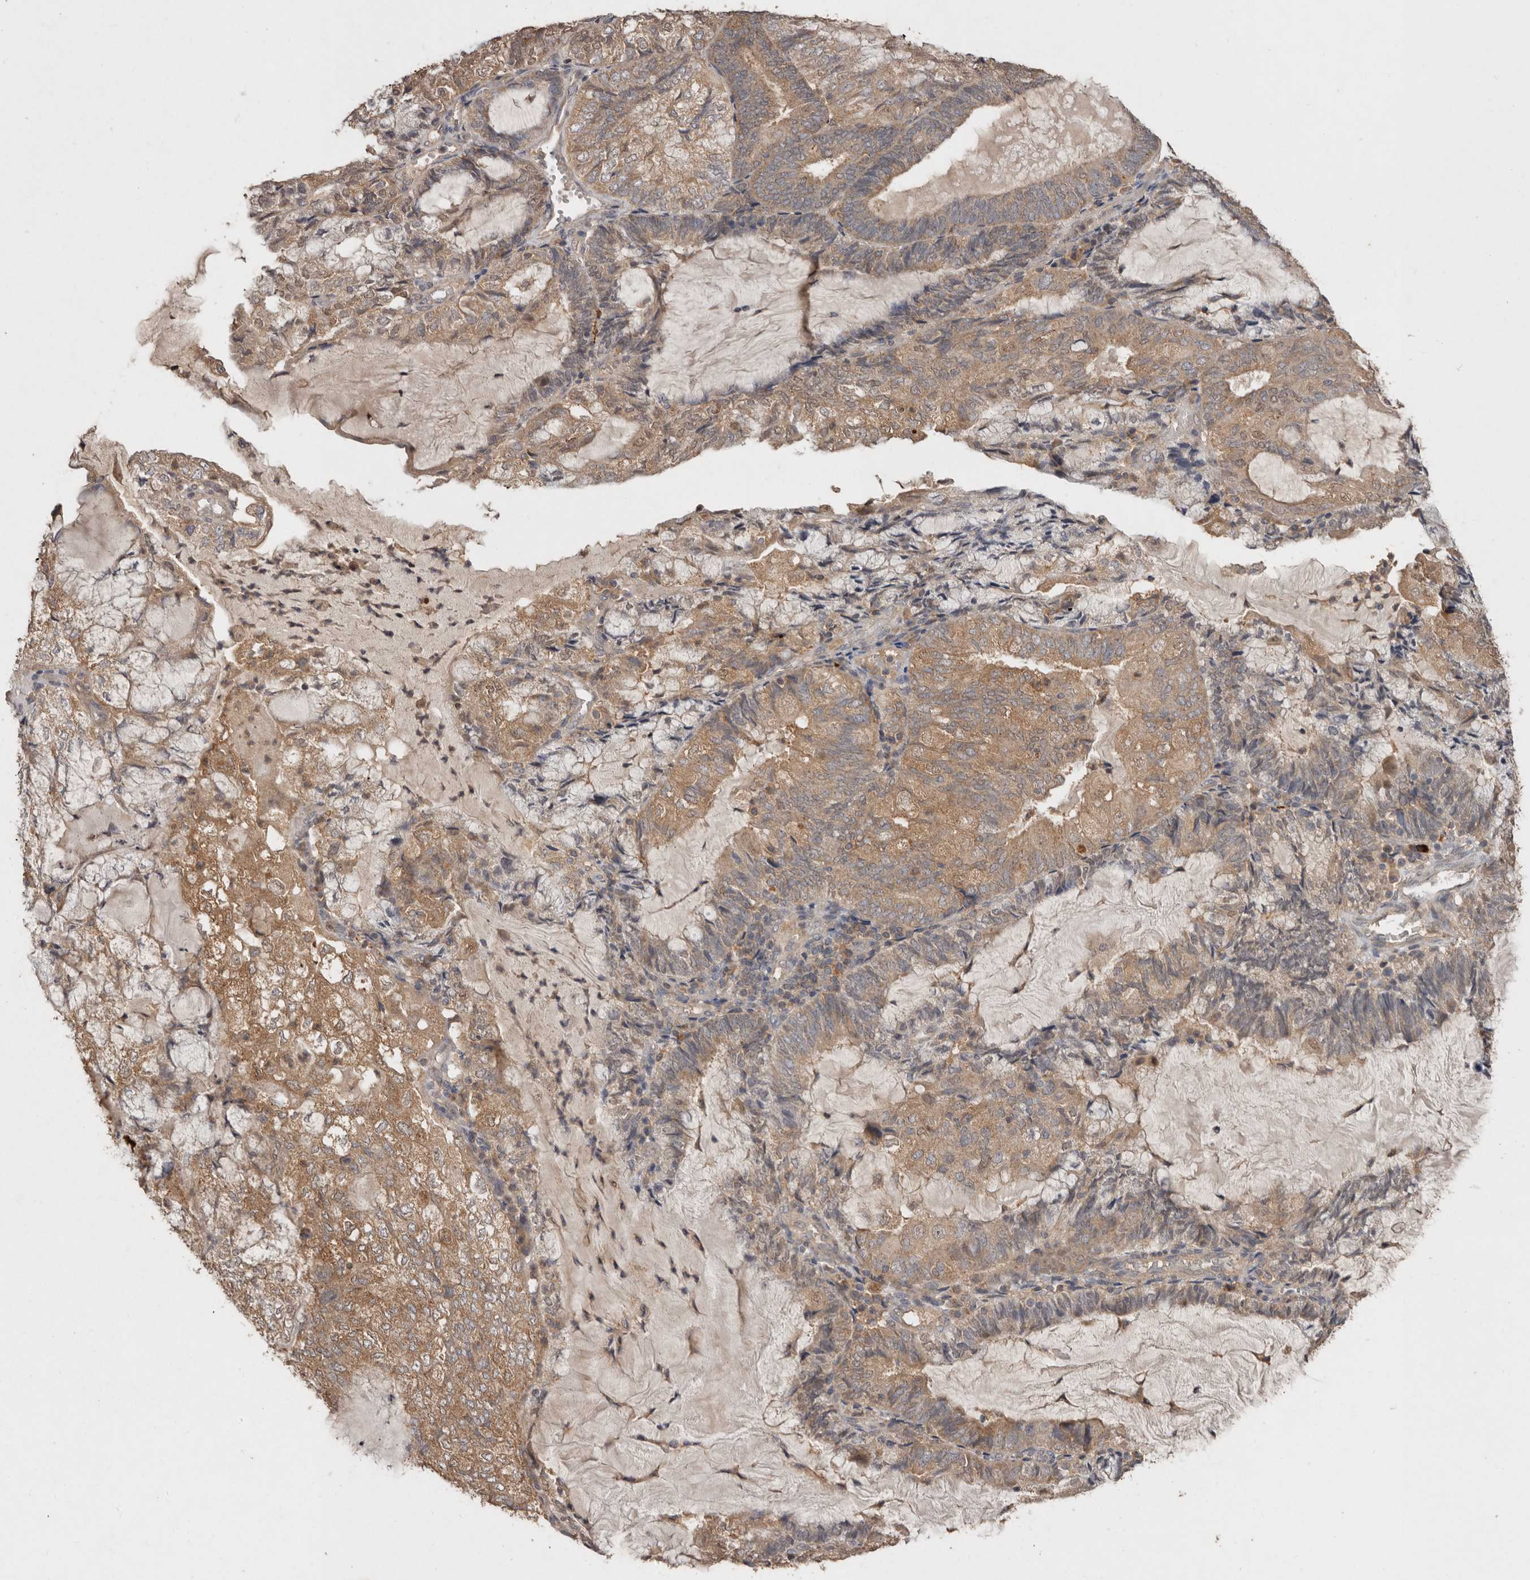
{"staining": {"intensity": "moderate", "quantity": ">75%", "location": "cytoplasmic/membranous"}, "tissue": "endometrial cancer", "cell_type": "Tumor cells", "image_type": "cancer", "snomed": [{"axis": "morphology", "description": "Adenocarcinoma, NOS"}, {"axis": "topography", "description": "Endometrium"}], "caption": "Immunohistochemistry (IHC) of adenocarcinoma (endometrial) displays medium levels of moderate cytoplasmic/membranous expression in about >75% of tumor cells.", "gene": "EDEM1", "patient": {"sex": "female", "age": 81}}